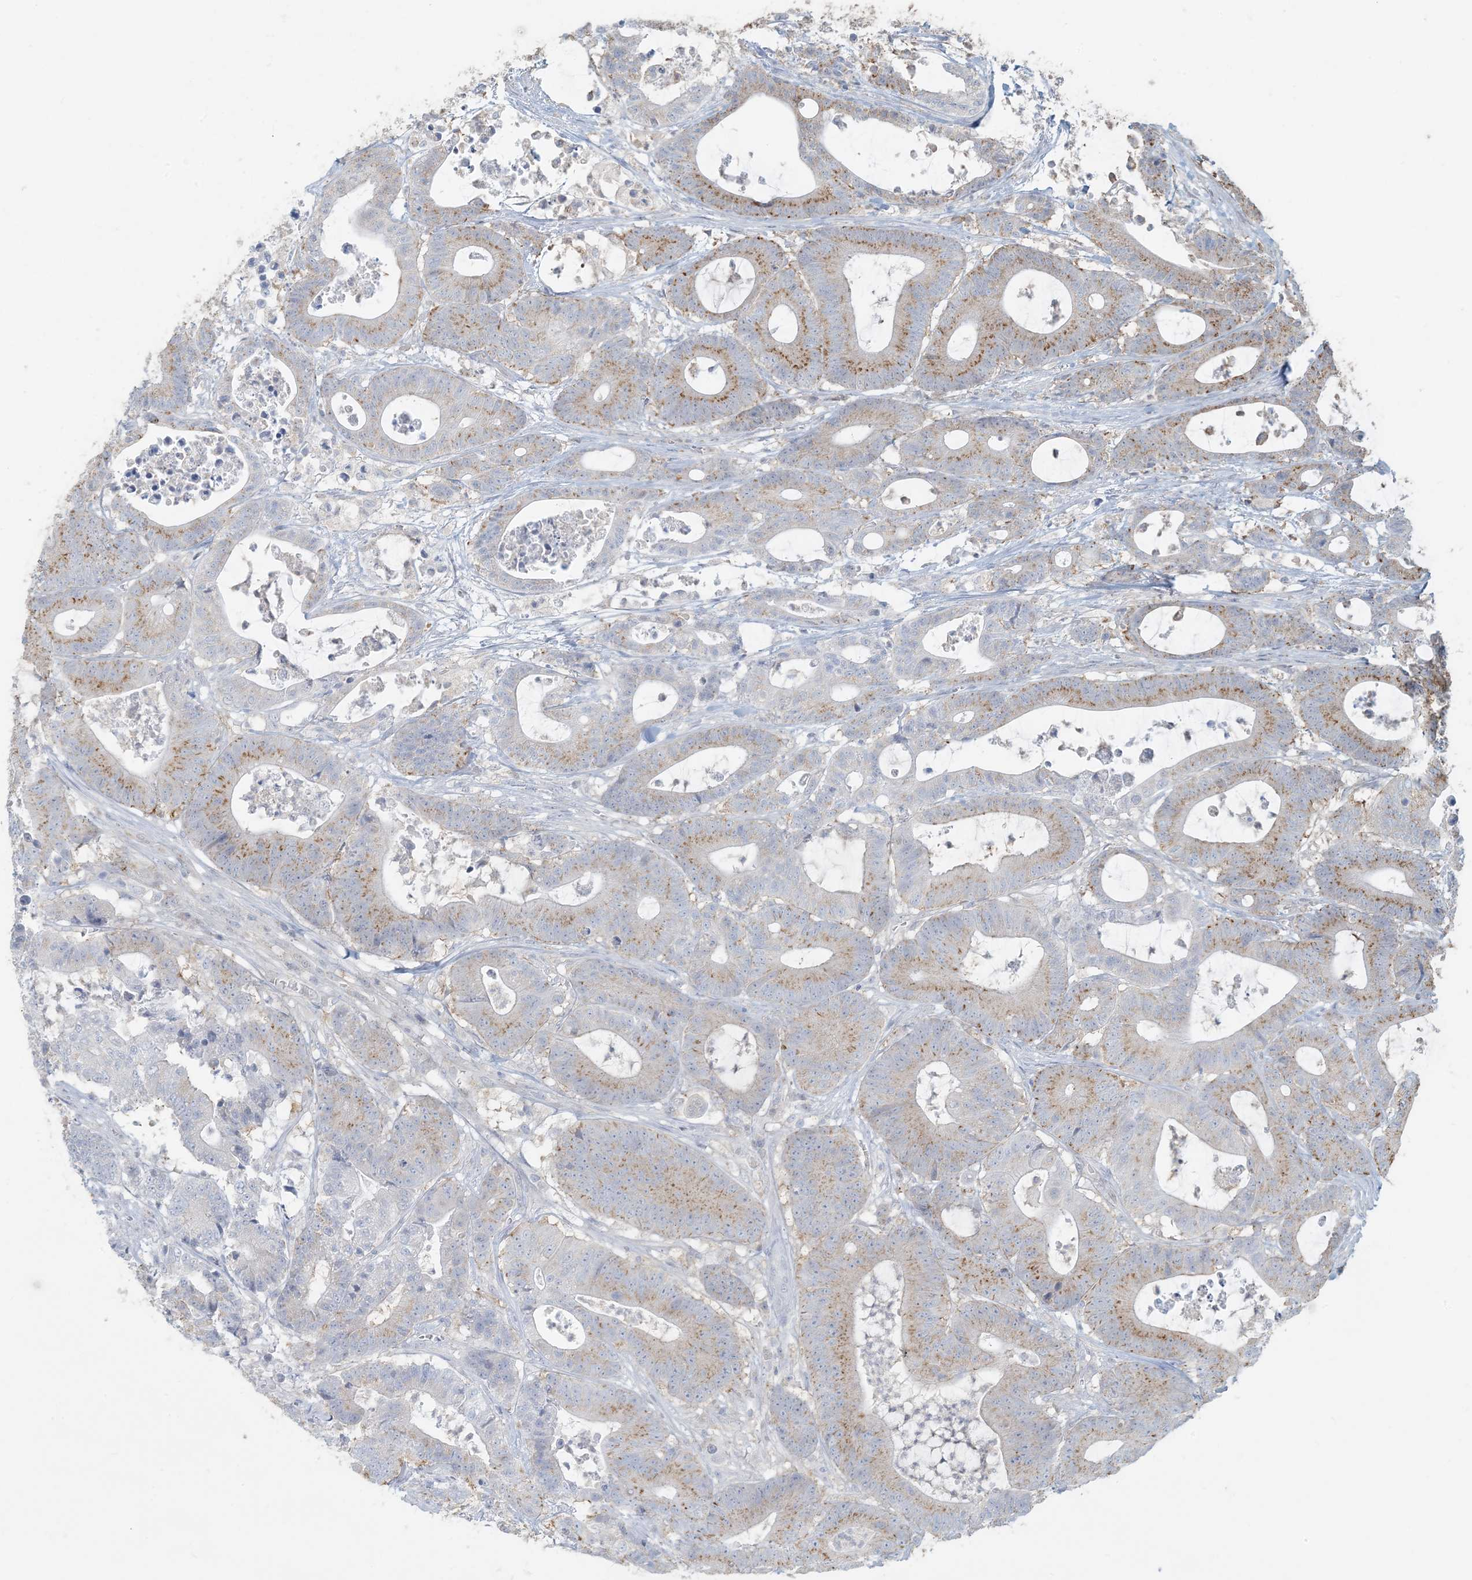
{"staining": {"intensity": "moderate", "quantity": "25%-75%", "location": "cytoplasmic/membranous"}, "tissue": "colorectal cancer", "cell_type": "Tumor cells", "image_type": "cancer", "snomed": [{"axis": "morphology", "description": "Adenocarcinoma, NOS"}, {"axis": "topography", "description": "Colon"}], "caption": "Human colorectal cancer stained with a protein marker reveals moderate staining in tumor cells.", "gene": "HACL1", "patient": {"sex": "female", "age": 84}}